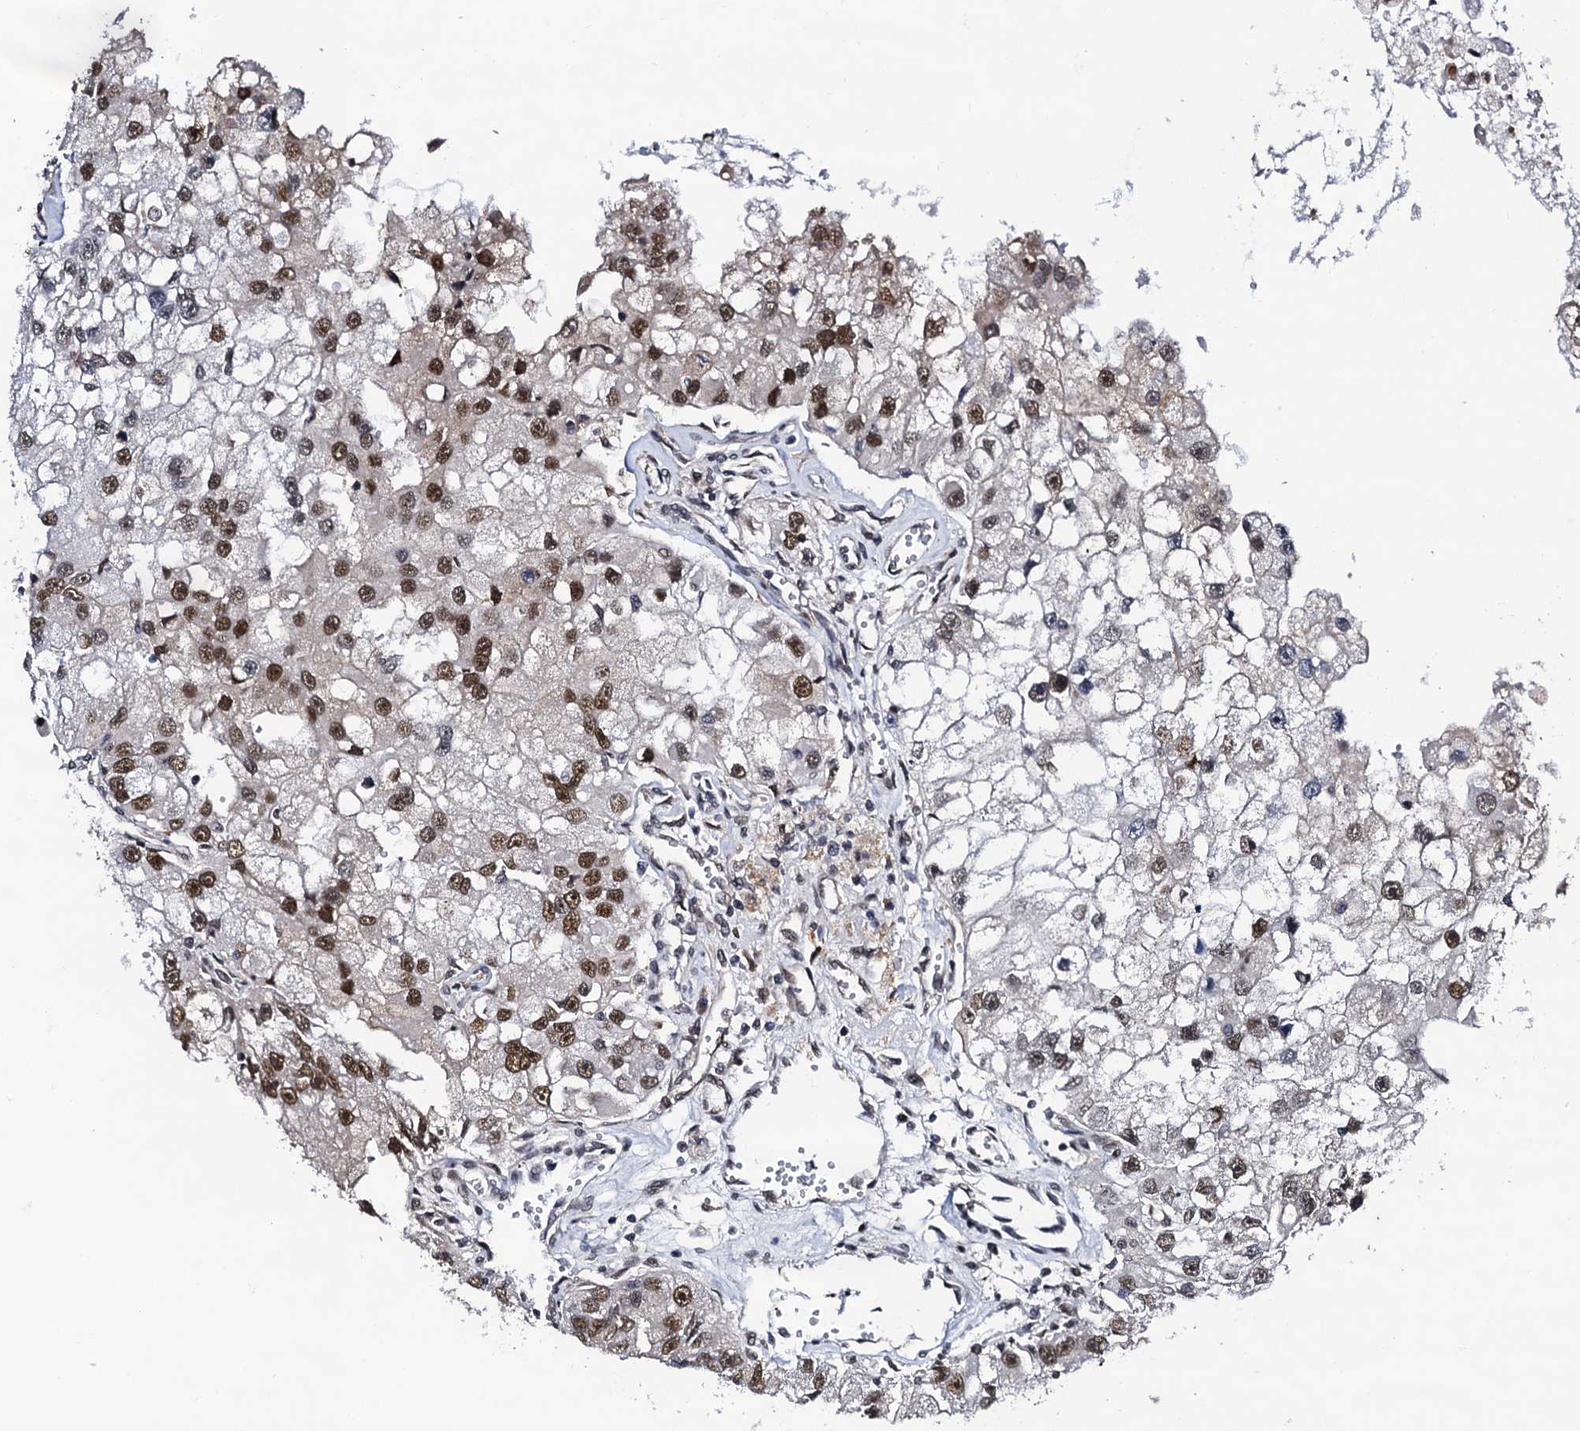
{"staining": {"intensity": "strong", "quantity": "25%-75%", "location": "nuclear"}, "tissue": "renal cancer", "cell_type": "Tumor cells", "image_type": "cancer", "snomed": [{"axis": "morphology", "description": "Adenocarcinoma, NOS"}, {"axis": "topography", "description": "Kidney"}], "caption": "DAB (3,3'-diaminobenzidine) immunohistochemical staining of human renal cancer (adenocarcinoma) displays strong nuclear protein staining in approximately 25%-75% of tumor cells. (DAB (3,3'-diaminobenzidine) IHC with brightfield microscopy, high magnification).", "gene": "CSTF3", "patient": {"sex": "male", "age": 63}}